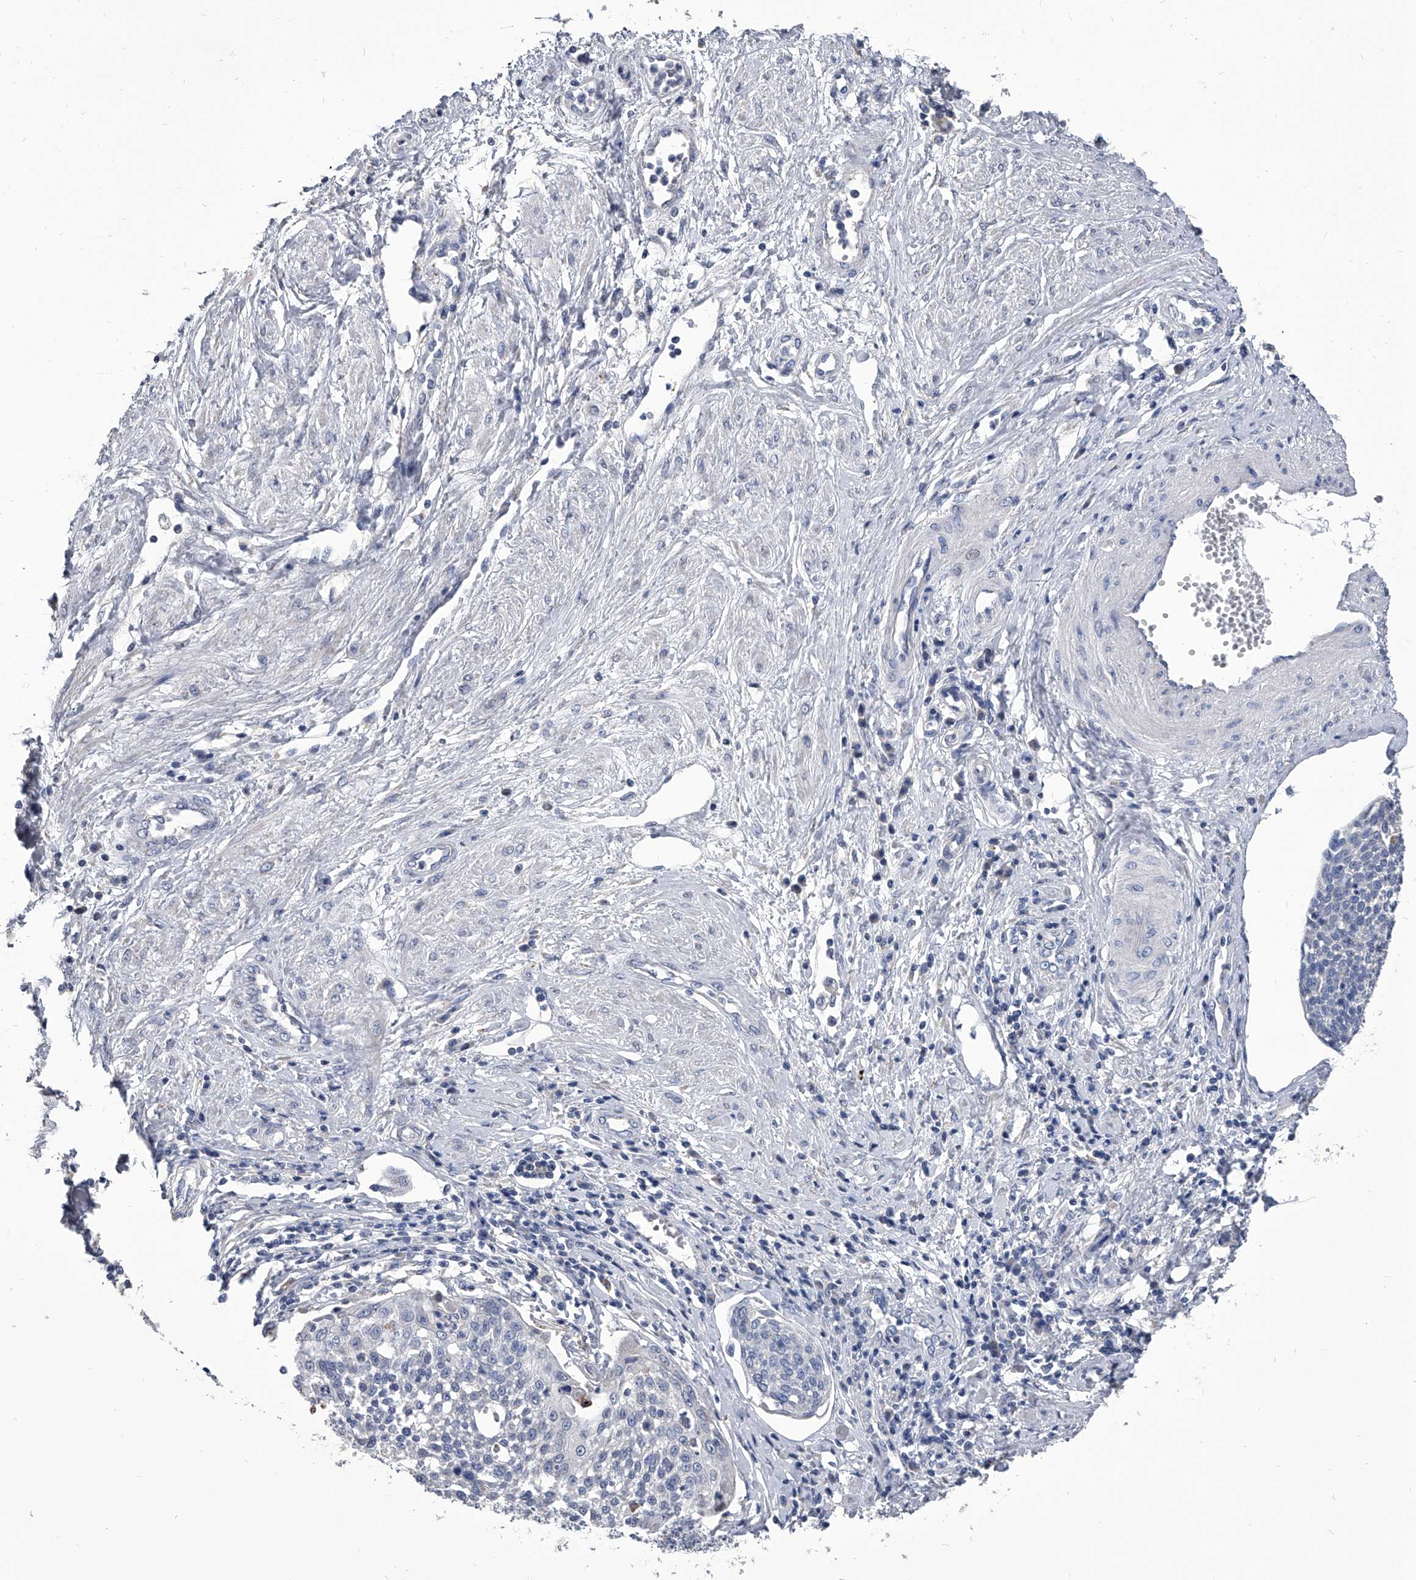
{"staining": {"intensity": "negative", "quantity": "none", "location": "none"}, "tissue": "cervical cancer", "cell_type": "Tumor cells", "image_type": "cancer", "snomed": [{"axis": "morphology", "description": "Squamous cell carcinoma, NOS"}, {"axis": "topography", "description": "Cervix"}], "caption": "Human cervical cancer stained for a protein using immunohistochemistry (IHC) shows no expression in tumor cells.", "gene": "SPP1", "patient": {"sex": "female", "age": 34}}